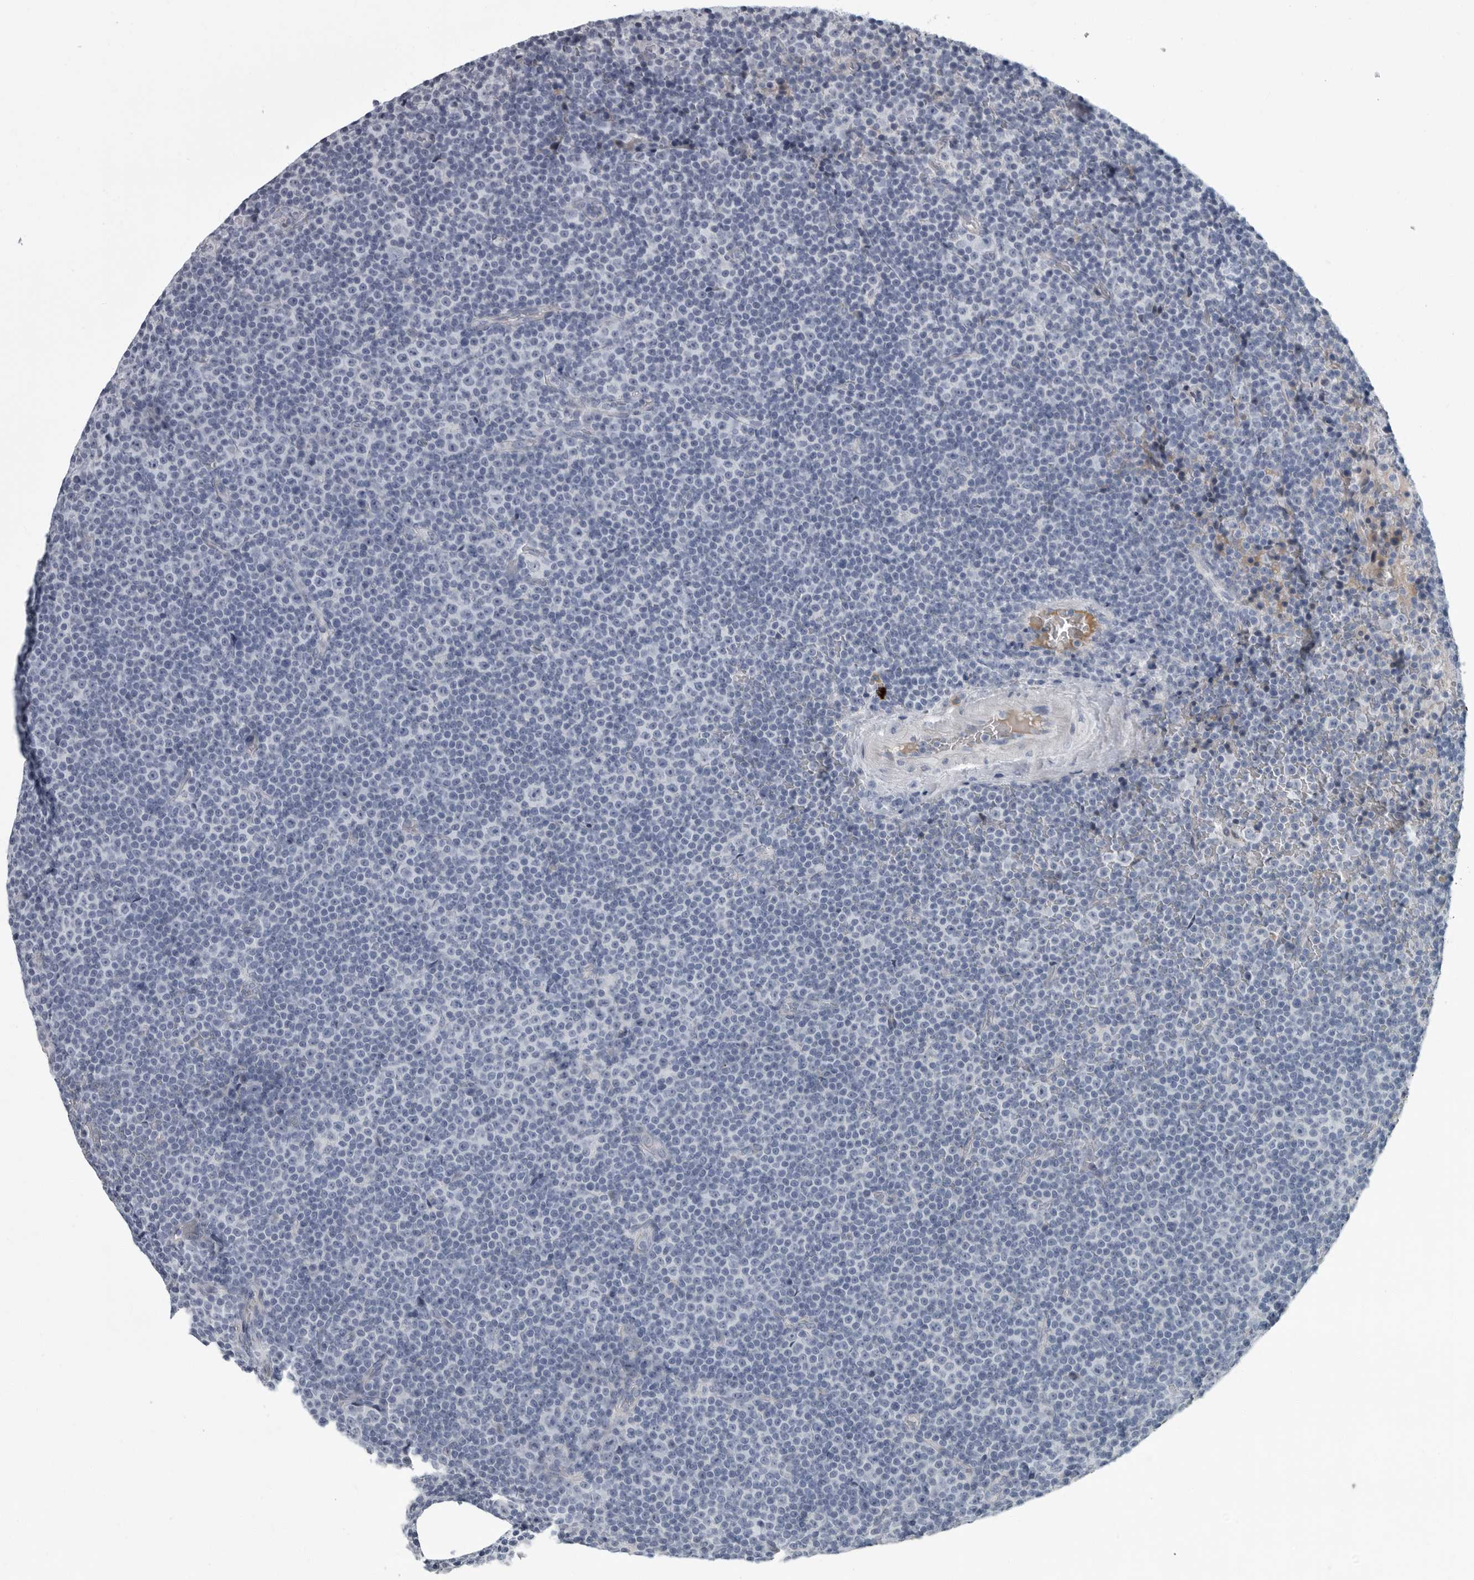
{"staining": {"intensity": "negative", "quantity": "none", "location": "none"}, "tissue": "lymphoma", "cell_type": "Tumor cells", "image_type": "cancer", "snomed": [{"axis": "morphology", "description": "Malignant lymphoma, non-Hodgkin's type, Low grade"}, {"axis": "topography", "description": "Lymph node"}], "caption": "IHC of human malignant lymphoma, non-Hodgkin's type (low-grade) displays no expression in tumor cells. (IHC, brightfield microscopy, high magnification).", "gene": "SLC25A39", "patient": {"sex": "female", "age": 67}}